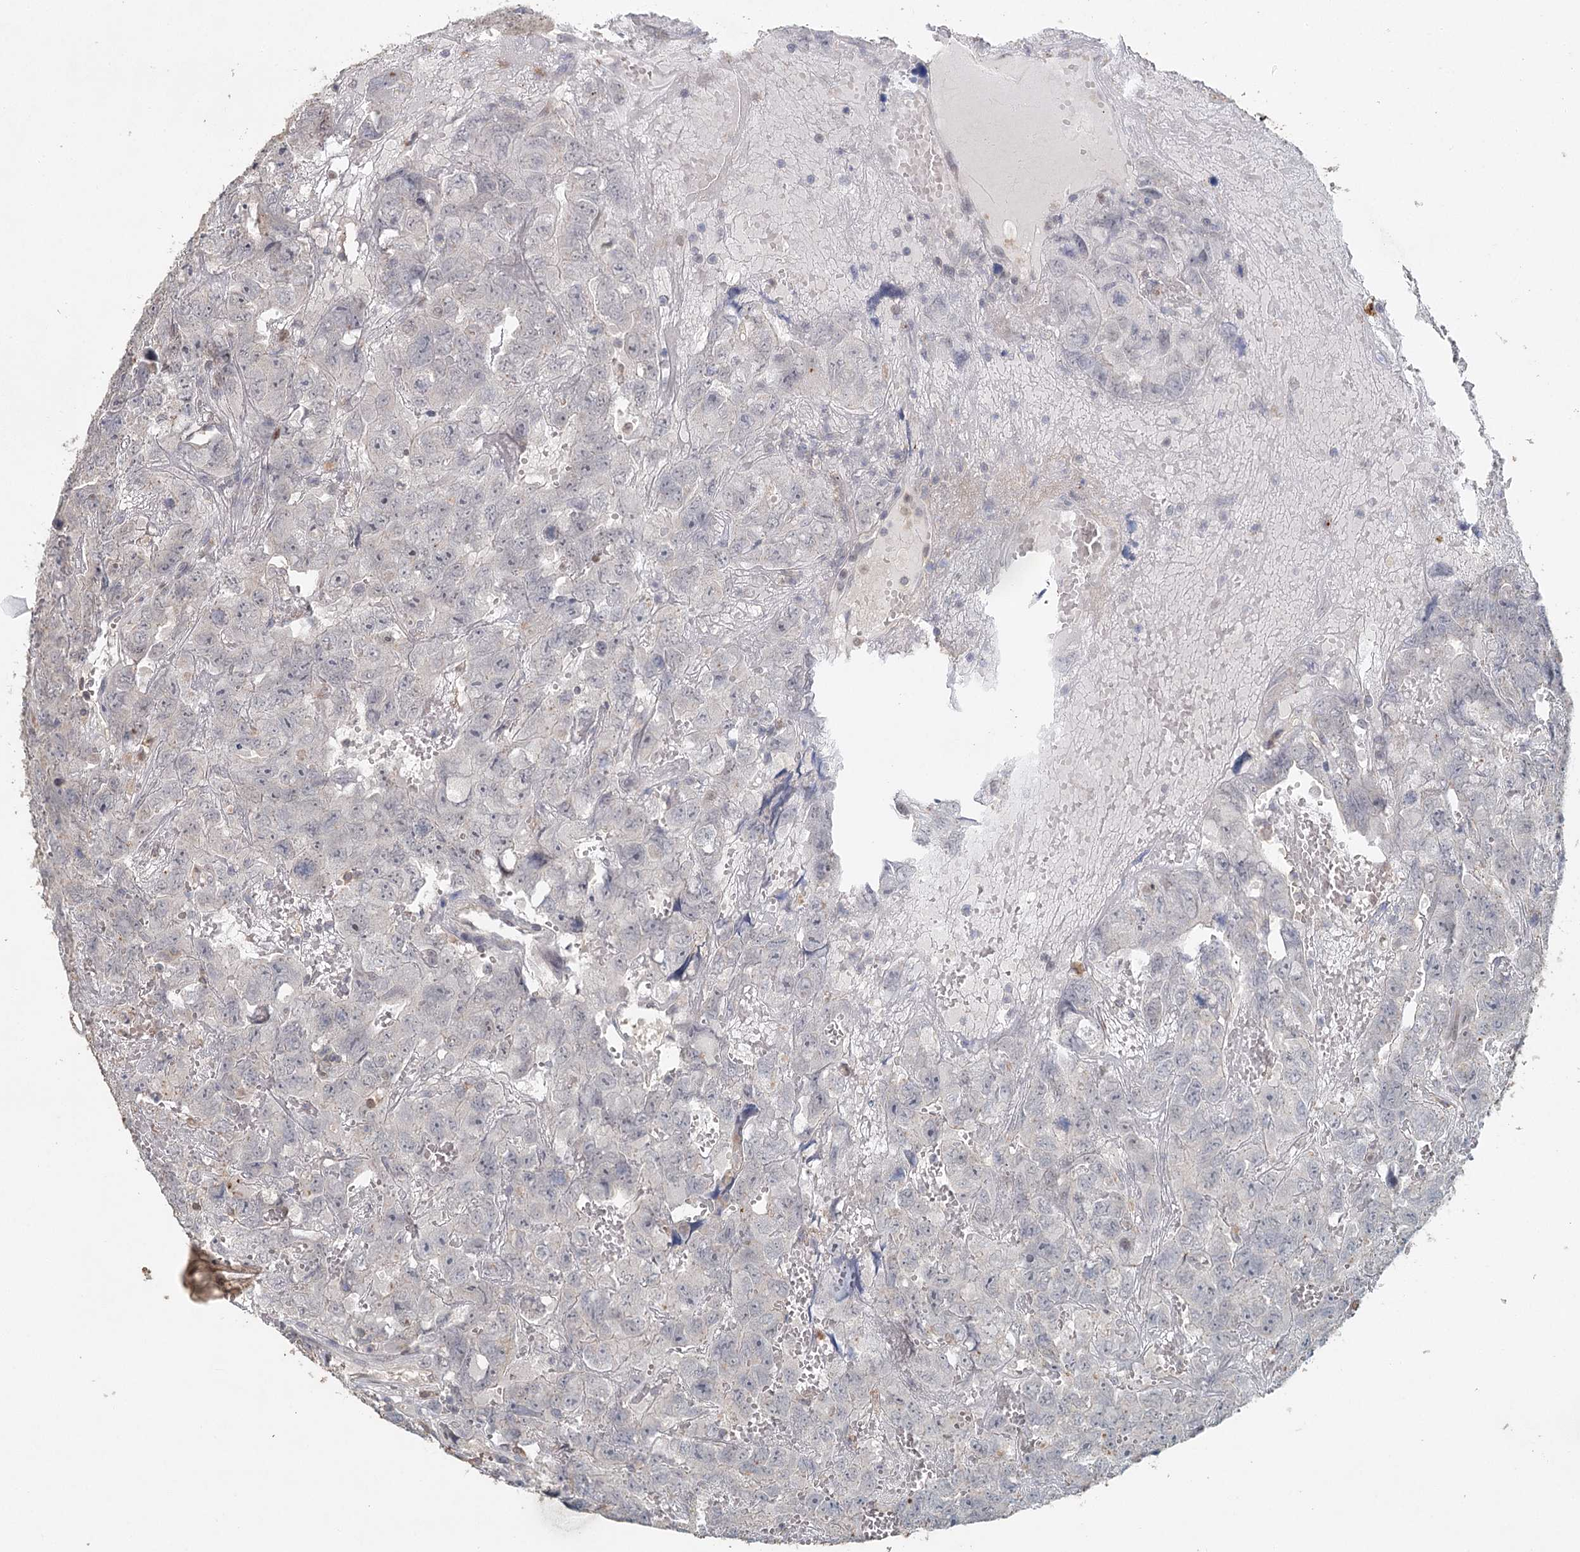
{"staining": {"intensity": "negative", "quantity": "none", "location": "none"}, "tissue": "testis cancer", "cell_type": "Tumor cells", "image_type": "cancer", "snomed": [{"axis": "morphology", "description": "Carcinoma, Embryonal, NOS"}, {"axis": "topography", "description": "Testis"}], "caption": "This is an IHC histopathology image of human testis cancer. There is no positivity in tumor cells.", "gene": "ADK", "patient": {"sex": "male", "age": 45}}